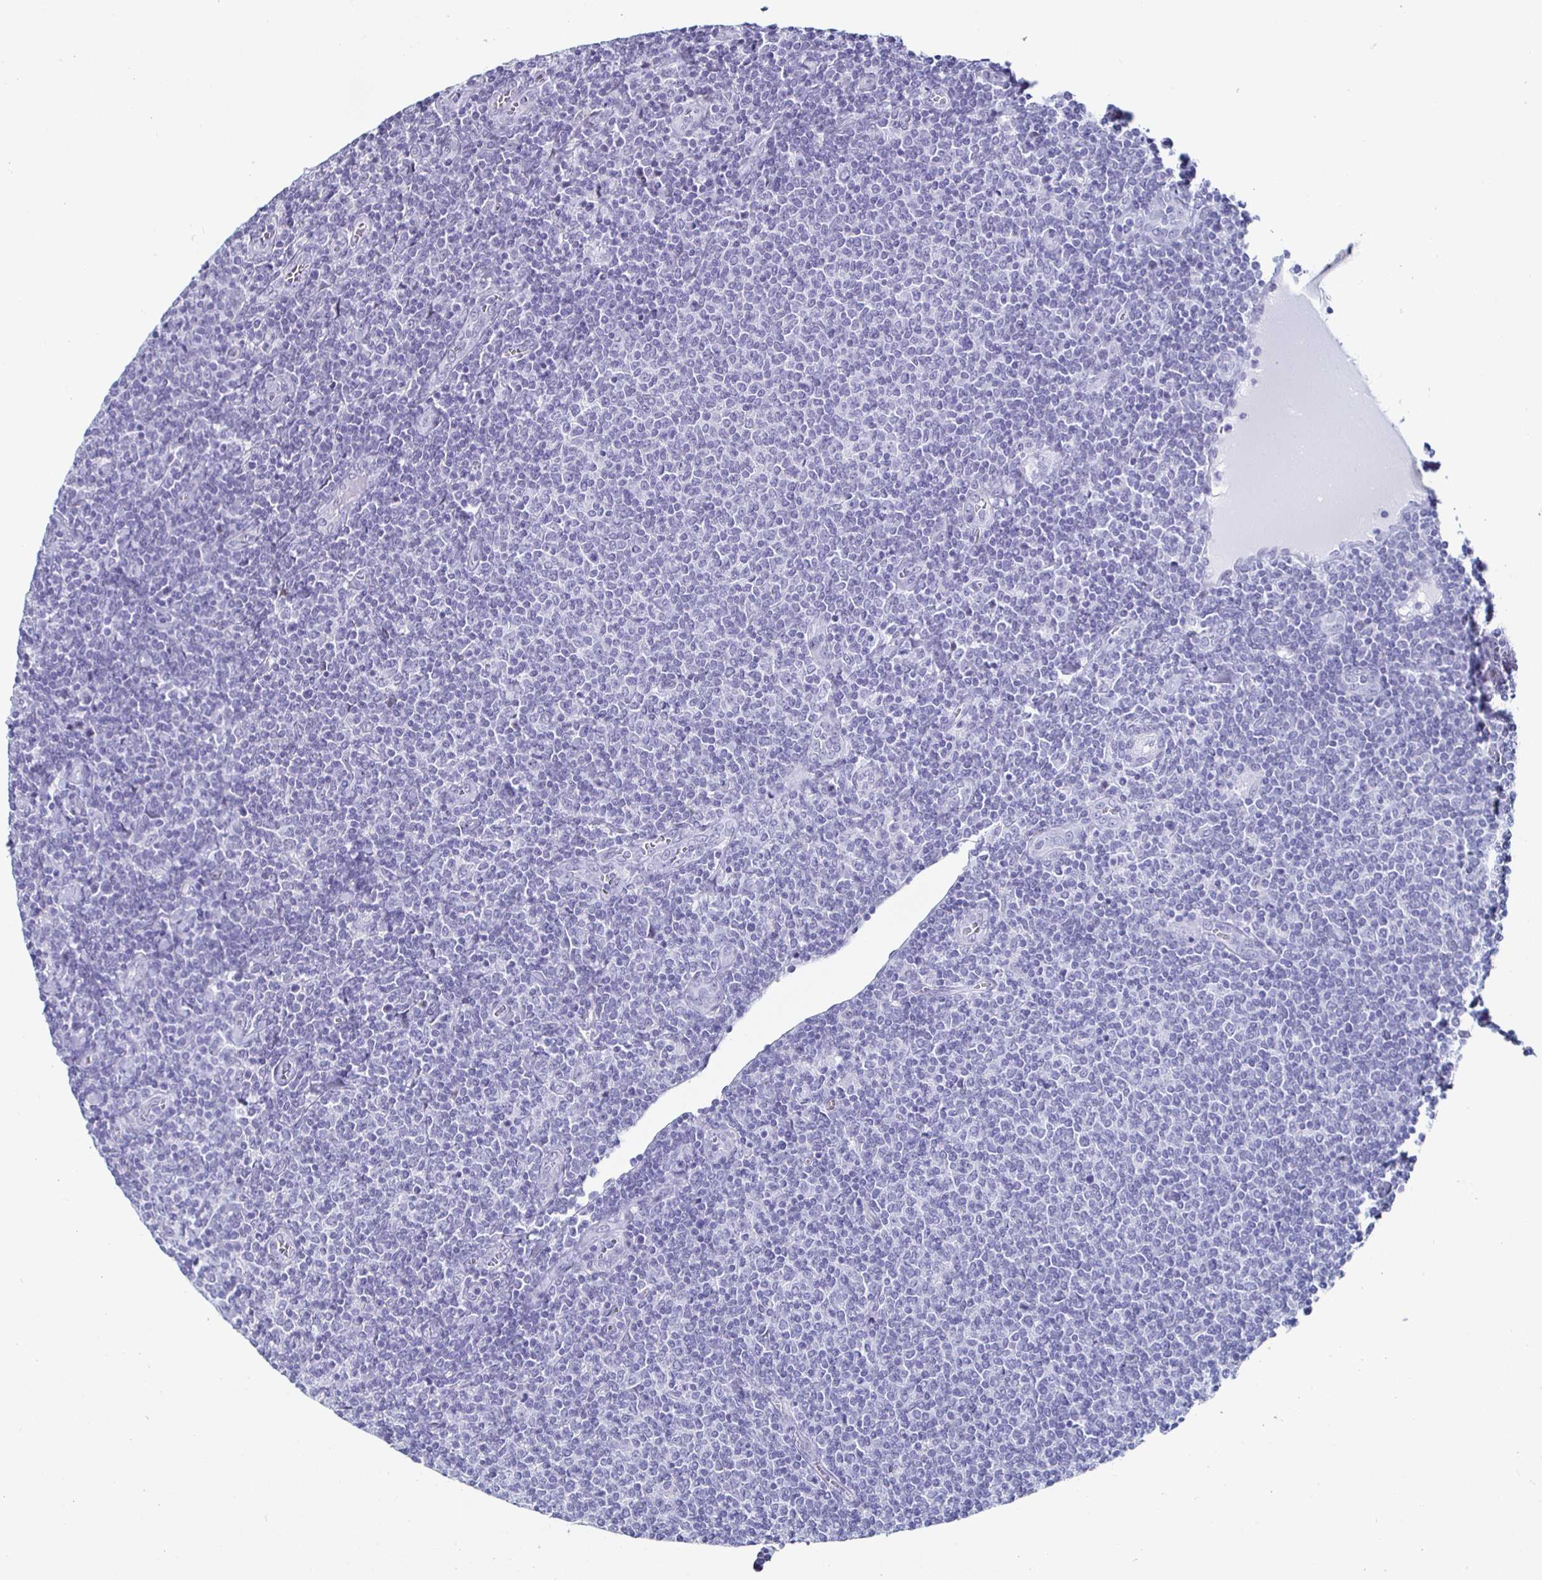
{"staining": {"intensity": "negative", "quantity": "none", "location": "none"}, "tissue": "lymphoma", "cell_type": "Tumor cells", "image_type": "cancer", "snomed": [{"axis": "morphology", "description": "Malignant lymphoma, non-Hodgkin's type, Low grade"}, {"axis": "topography", "description": "Lymph node"}], "caption": "DAB (3,3'-diaminobenzidine) immunohistochemical staining of human lymphoma reveals no significant positivity in tumor cells.", "gene": "KRT4", "patient": {"sex": "male", "age": 52}}